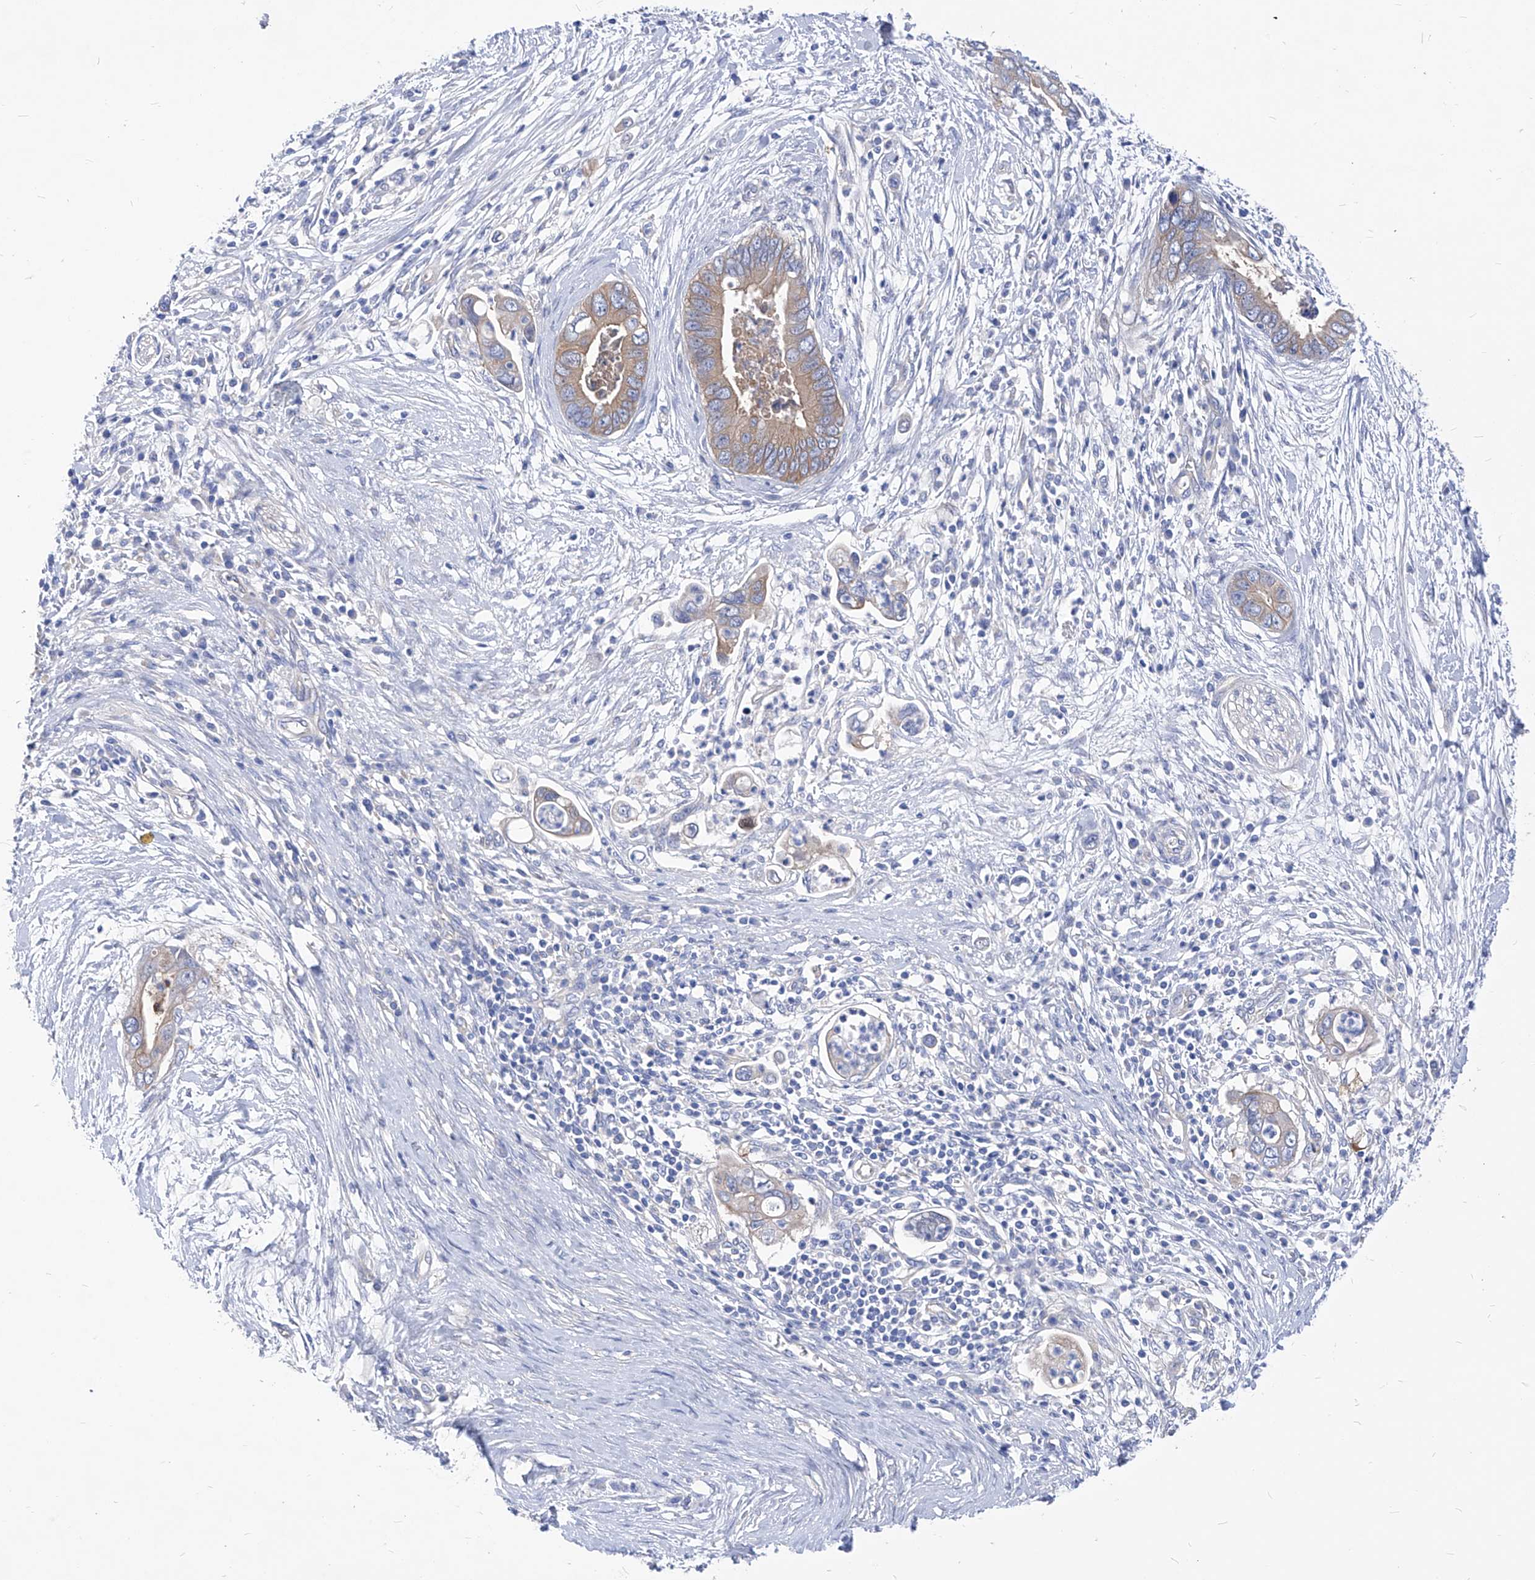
{"staining": {"intensity": "moderate", "quantity": ">75%", "location": "cytoplasmic/membranous"}, "tissue": "pancreatic cancer", "cell_type": "Tumor cells", "image_type": "cancer", "snomed": [{"axis": "morphology", "description": "Adenocarcinoma, NOS"}, {"axis": "topography", "description": "Pancreas"}], "caption": "Immunohistochemical staining of human pancreatic cancer (adenocarcinoma) demonstrates moderate cytoplasmic/membranous protein staining in approximately >75% of tumor cells. (Stains: DAB (3,3'-diaminobenzidine) in brown, nuclei in blue, Microscopy: brightfield microscopy at high magnification).", "gene": "XPNPEP1", "patient": {"sex": "male", "age": 75}}